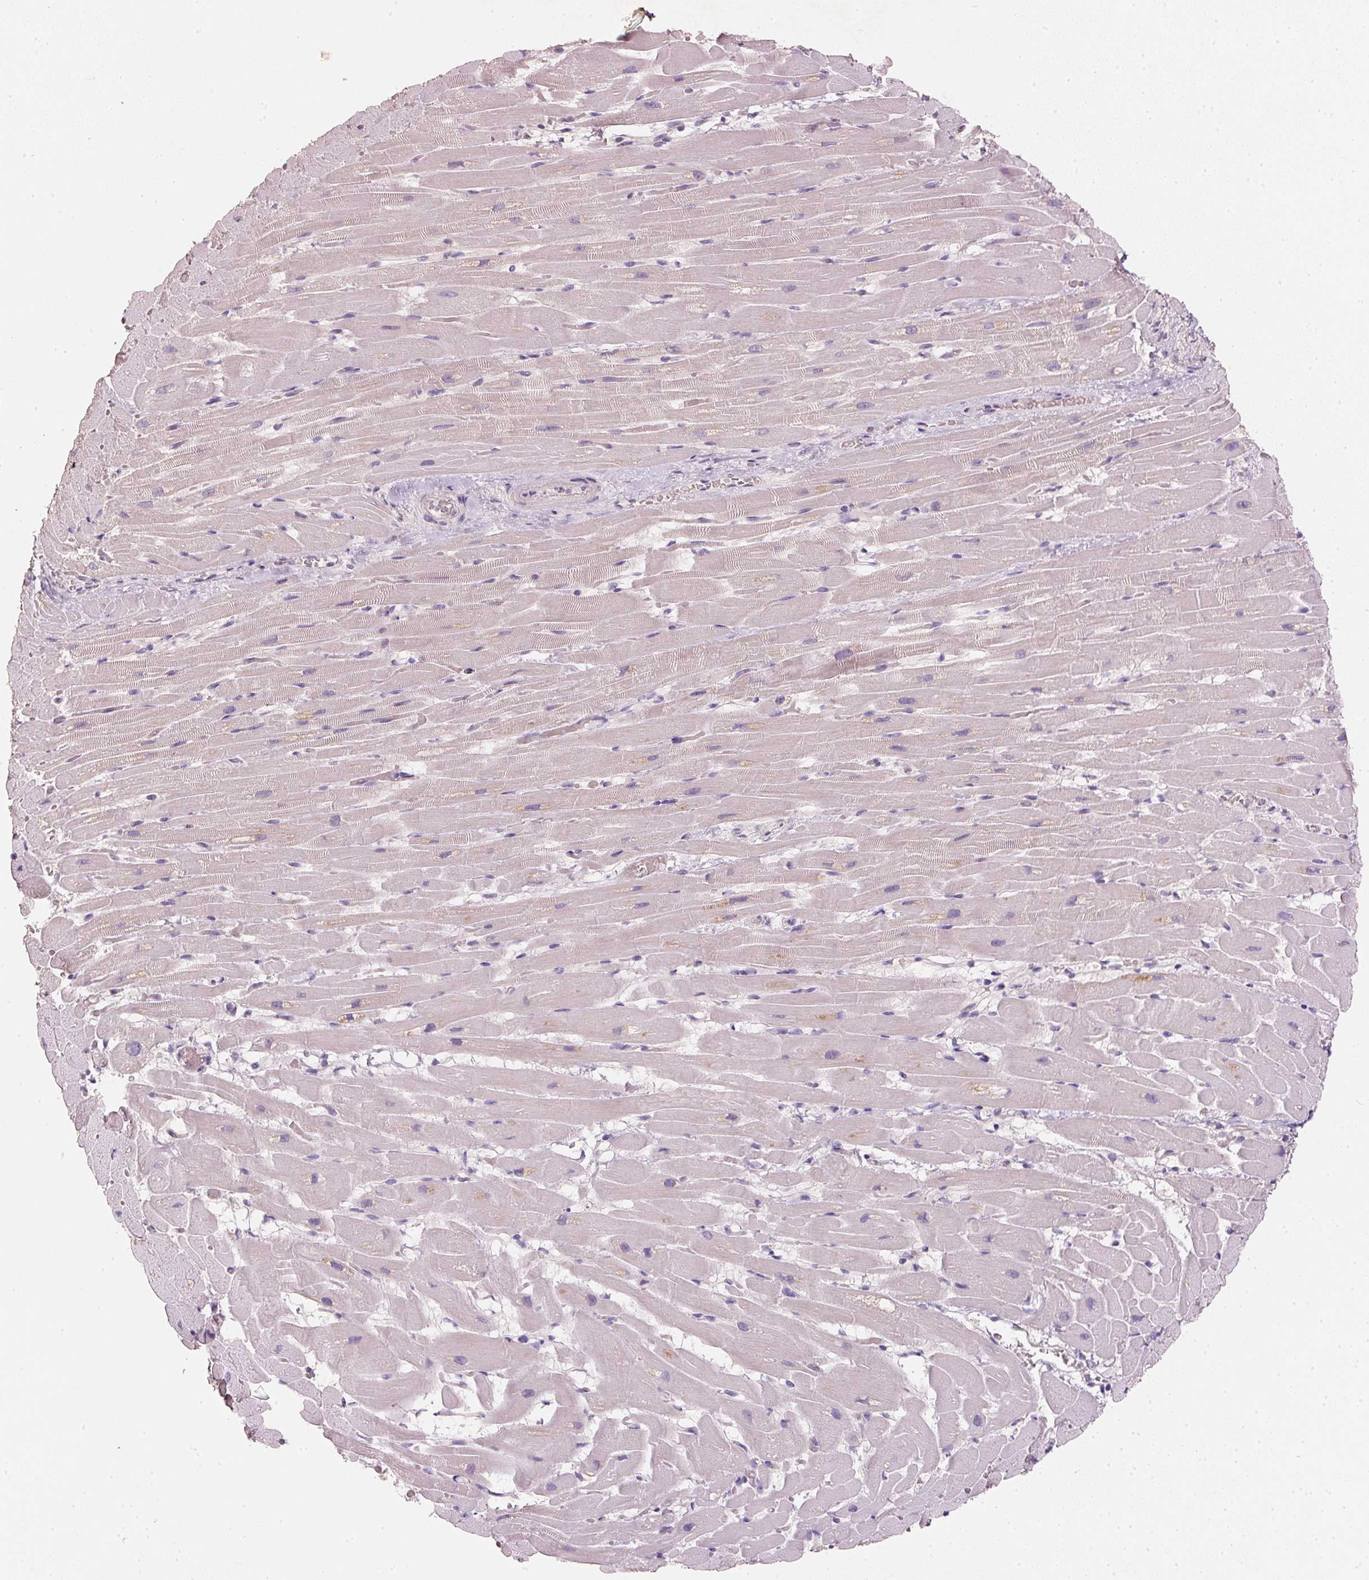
{"staining": {"intensity": "negative", "quantity": "none", "location": "none"}, "tissue": "heart muscle", "cell_type": "Cardiomyocytes", "image_type": "normal", "snomed": [{"axis": "morphology", "description": "Normal tissue, NOS"}, {"axis": "topography", "description": "Heart"}], "caption": "A photomicrograph of human heart muscle is negative for staining in cardiomyocytes.", "gene": "HSD17B1", "patient": {"sex": "male", "age": 37}}